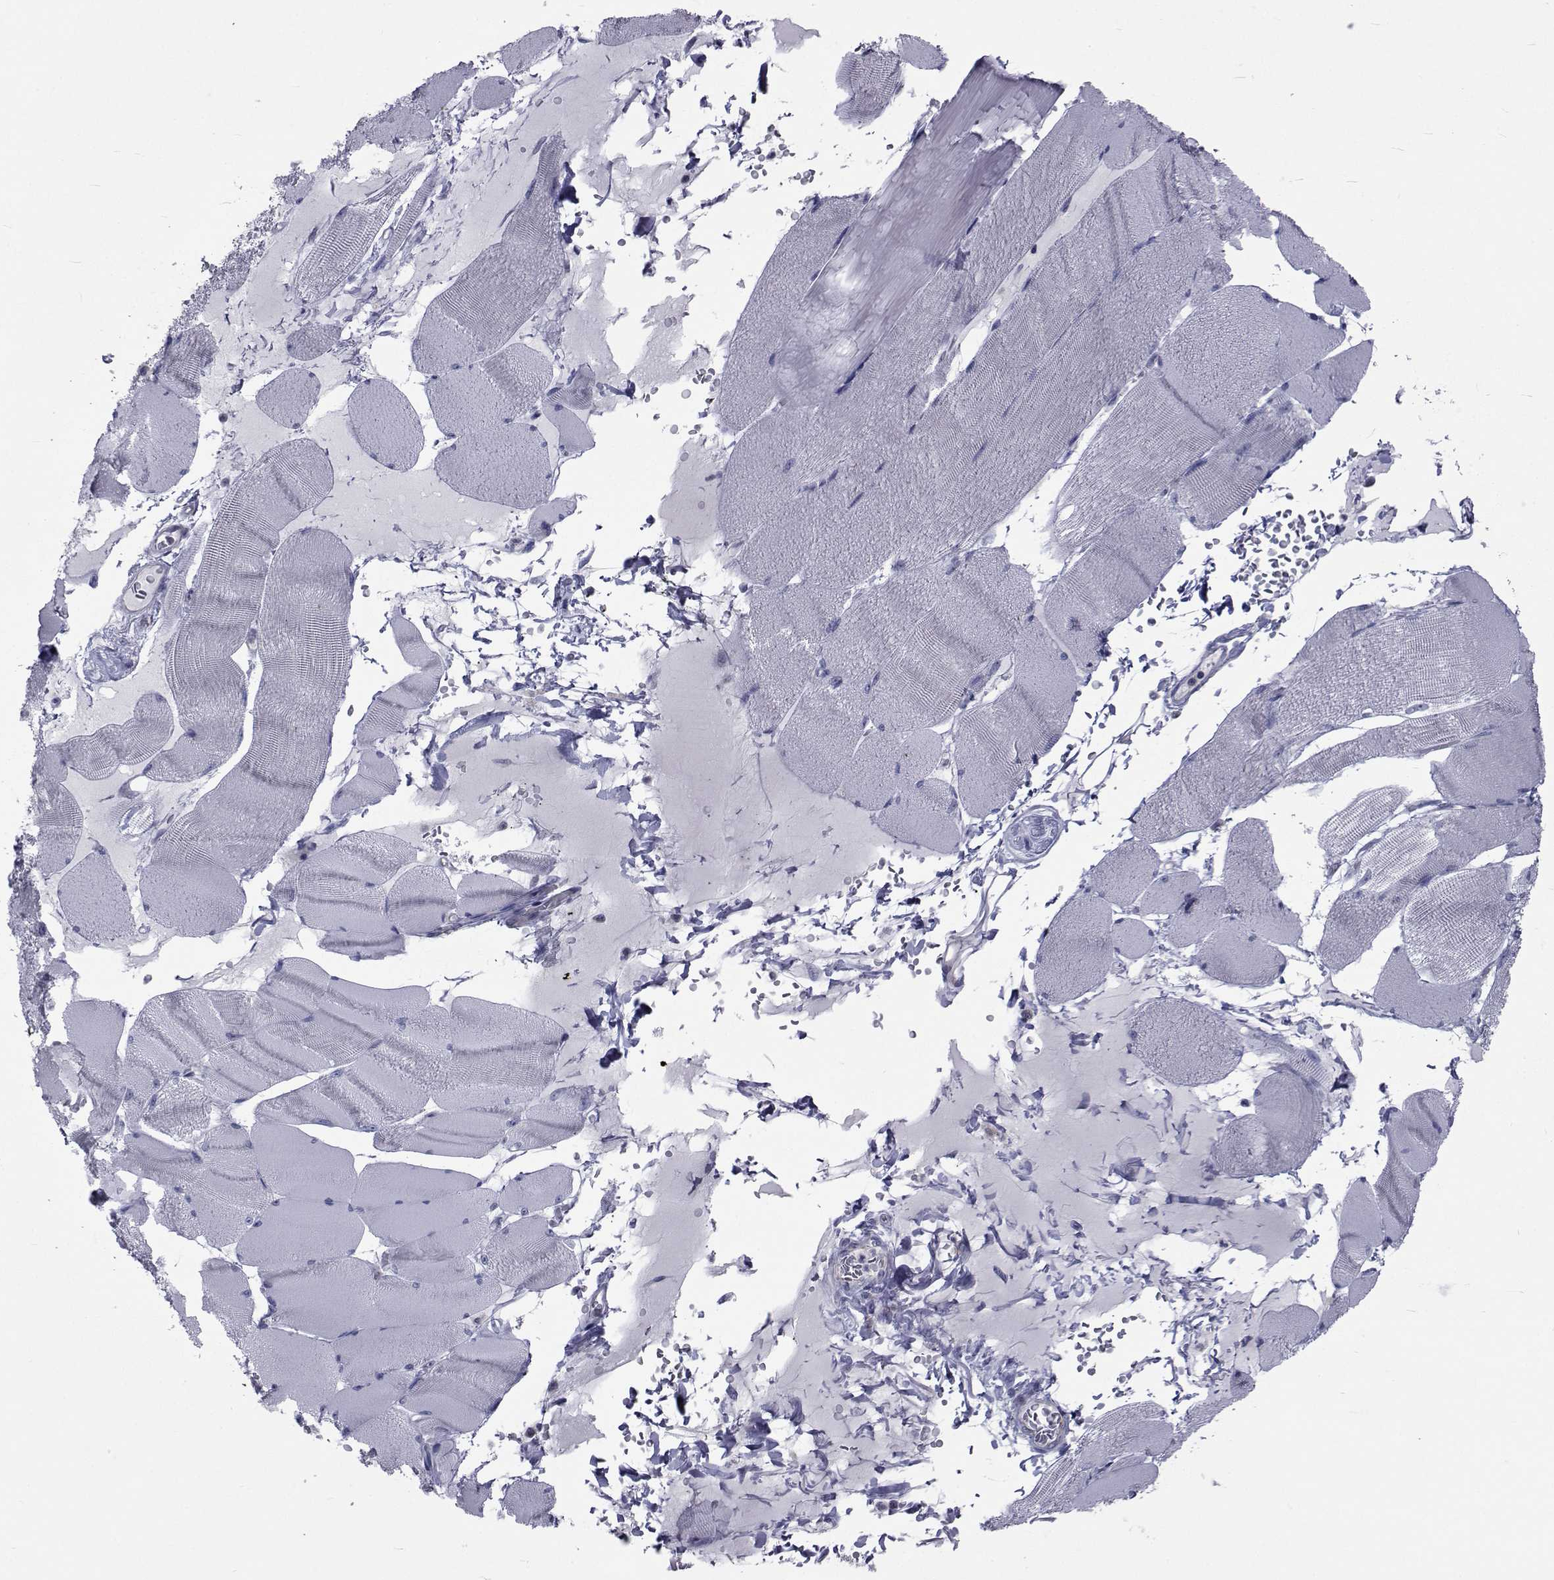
{"staining": {"intensity": "negative", "quantity": "none", "location": "none"}, "tissue": "skeletal muscle", "cell_type": "Myocytes", "image_type": "normal", "snomed": [{"axis": "morphology", "description": "Normal tissue, NOS"}, {"axis": "topography", "description": "Skeletal muscle"}], "caption": "DAB immunohistochemical staining of normal skeletal muscle exhibits no significant expression in myocytes.", "gene": "SLC30A10", "patient": {"sex": "male", "age": 56}}